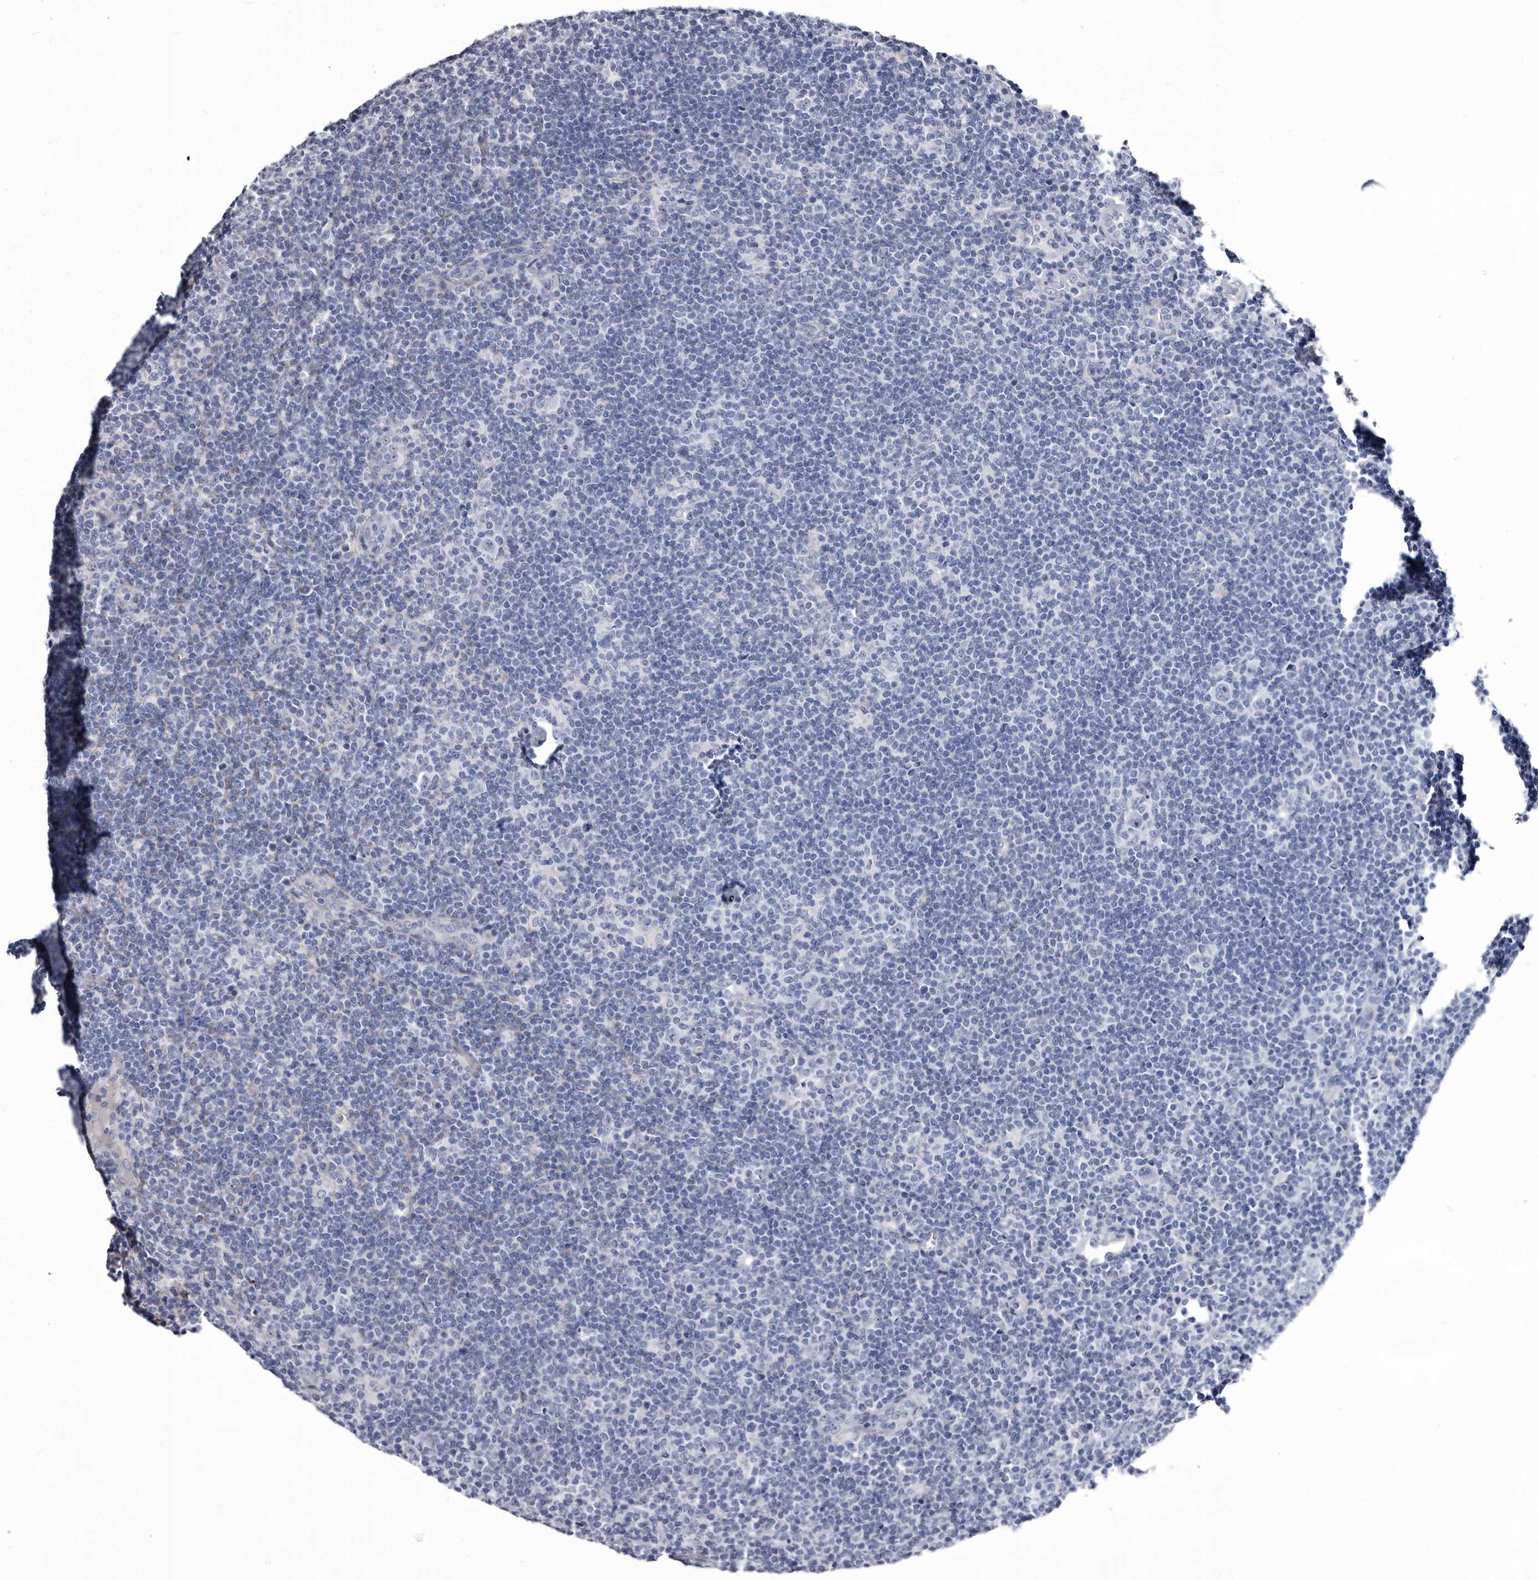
{"staining": {"intensity": "negative", "quantity": "none", "location": "none"}, "tissue": "lymphoma", "cell_type": "Tumor cells", "image_type": "cancer", "snomed": [{"axis": "morphology", "description": "Hodgkin's disease, NOS"}, {"axis": "topography", "description": "Lymph node"}], "caption": "Immunohistochemistry of human lymphoma shows no positivity in tumor cells.", "gene": "PROM1", "patient": {"sex": "female", "age": 57}}